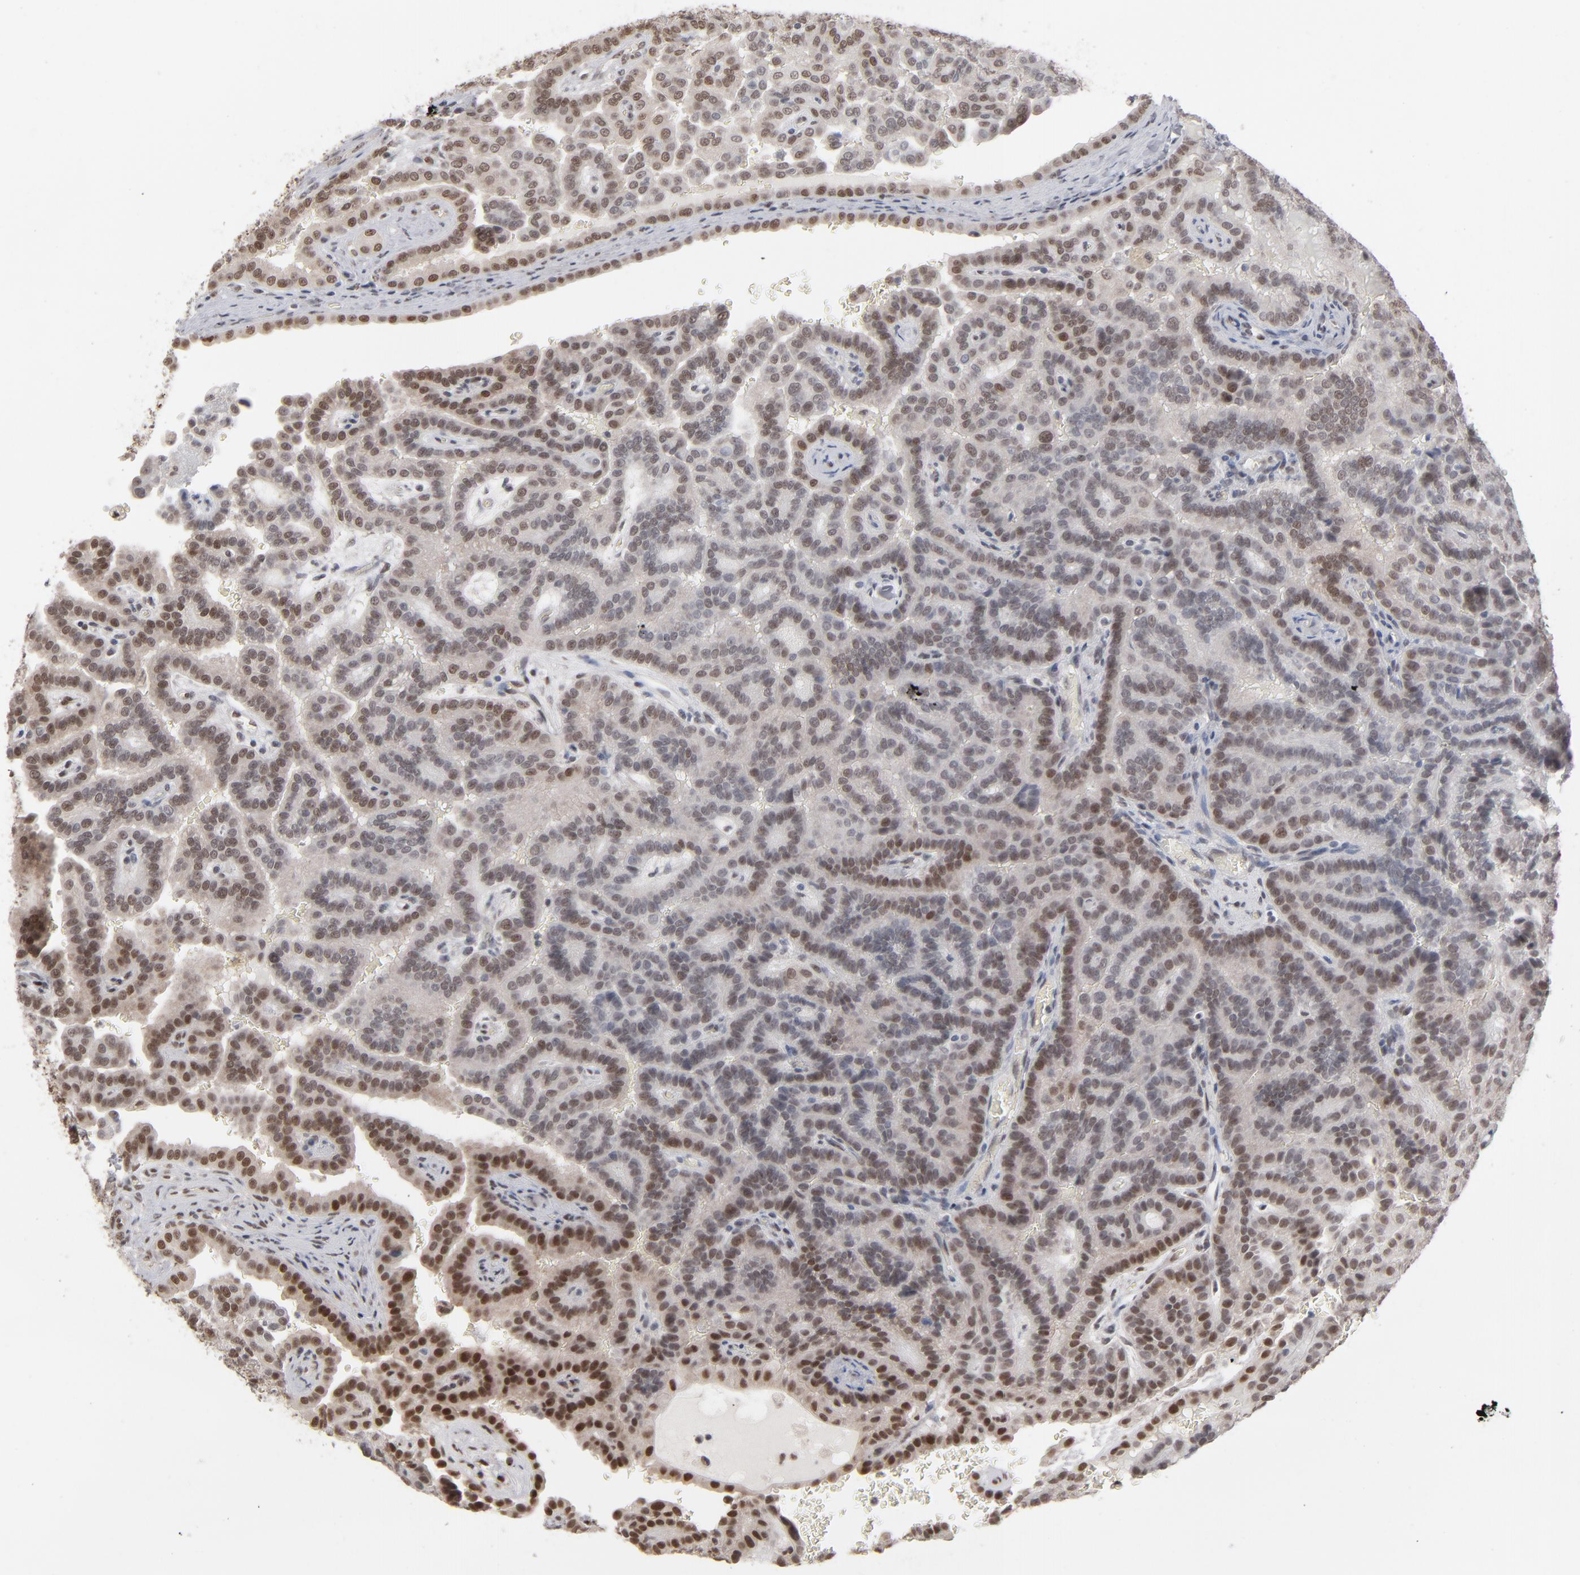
{"staining": {"intensity": "moderate", "quantity": "25%-75%", "location": "nuclear"}, "tissue": "renal cancer", "cell_type": "Tumor cells", "image_type": "cancer", "snomed": [{"axis": "morphology", "description": "Adenocarcinoma, NOS"}, {"axis": "topography", "description": "Kidney"}], "caption": "Adenocarcinoma (renal) stained for a protein displays moderate nuclear positivity in tumor cells.", "gene": "IRF9", "patient": {"sex": "male", "age": 61}}